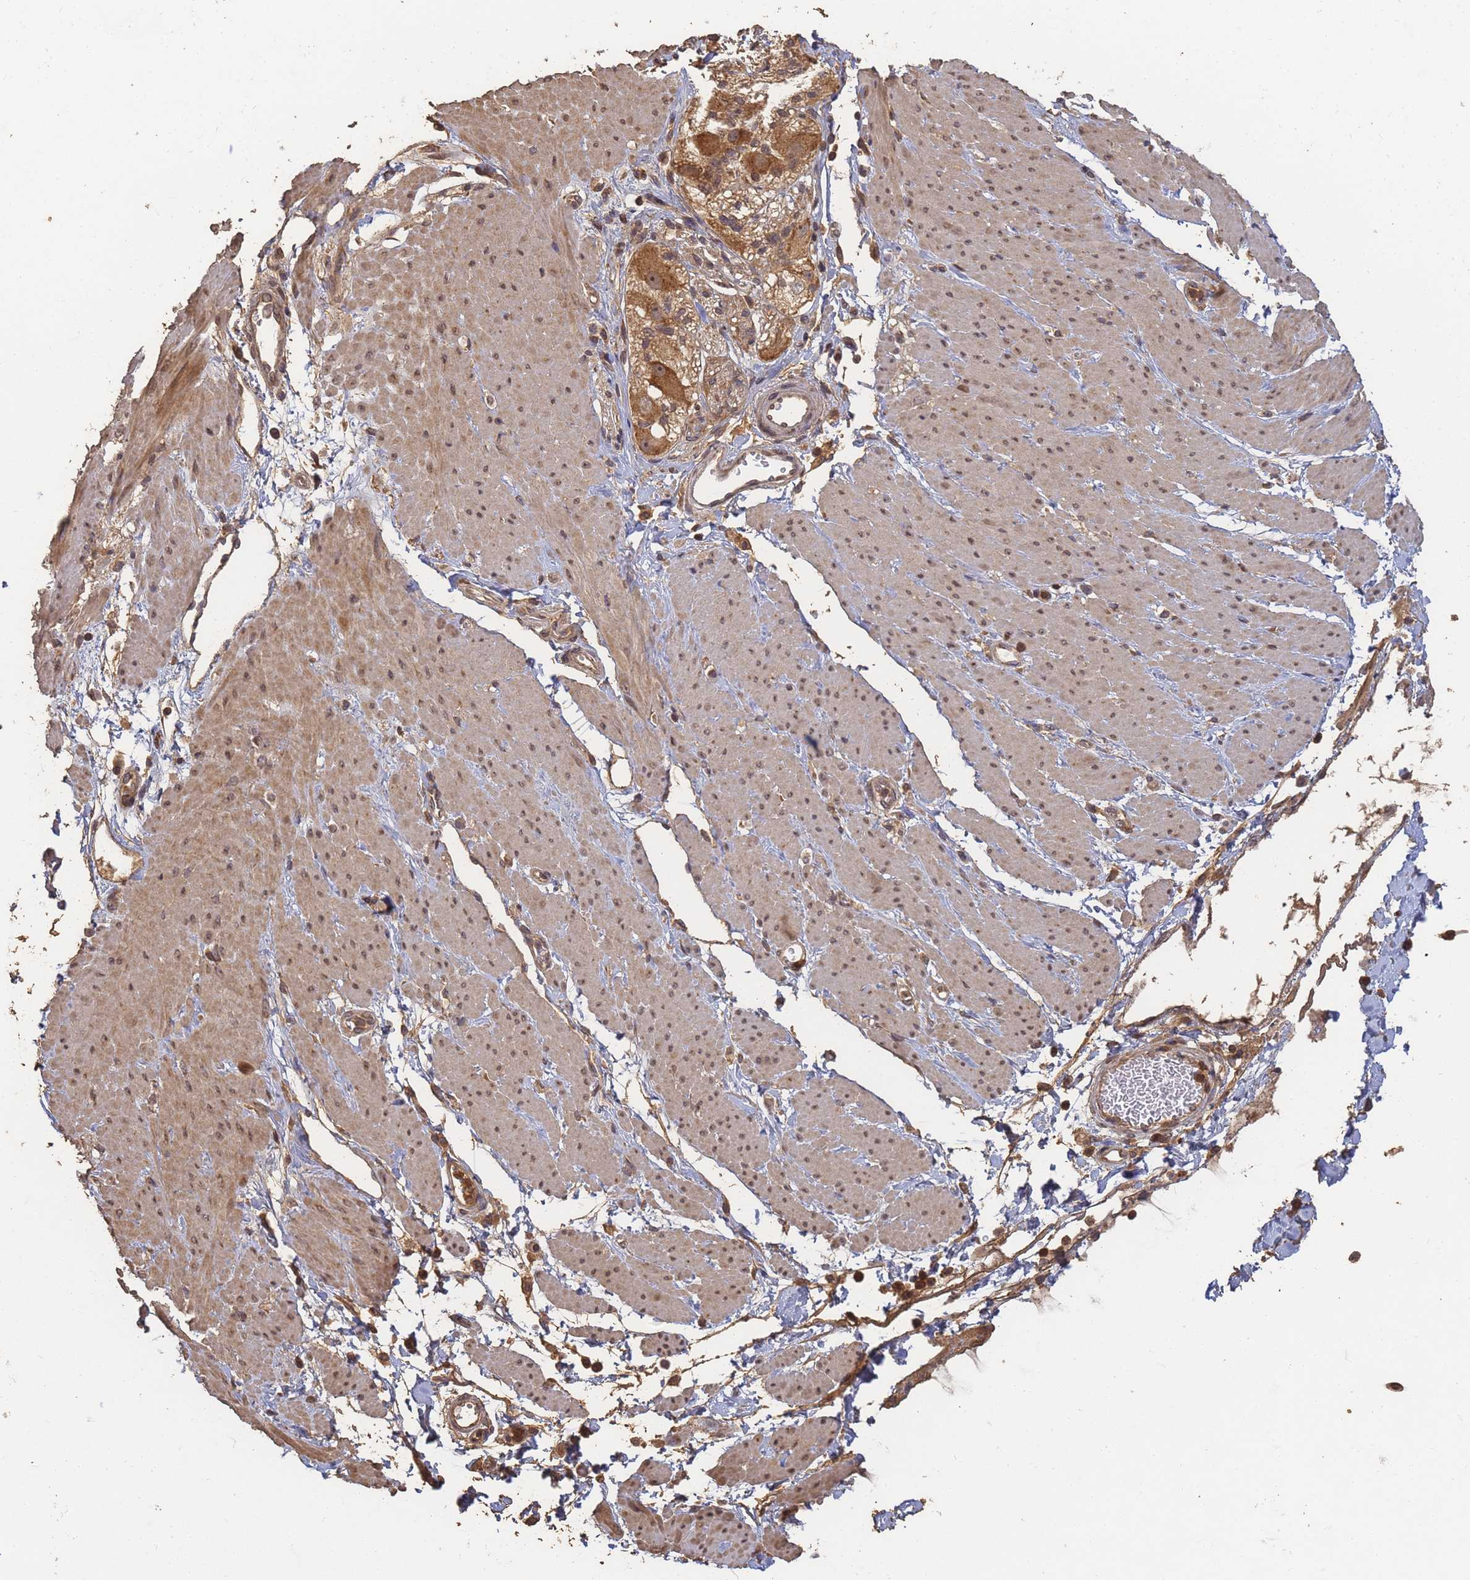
{"staining": {"intensity": "moderate", "quantity": ">75%", "location": "cytoplasmic/membranous"}, "tissue": "soft tissue", "cell_type": "Fibroblasts", "image_type": "normal", "snomed": [{"axis": "morphology", "description": "Normal tissue, NOS"}, {"axis": "morphology", "description": "Adenocarcinoma, NOS"}, {"axis": "topography", "description": "Duodenum"}, {"axis": "topography", "description": "Peripheral nerve tissue"}], "caption": "A photomicrograph of soft tissue stained for a protein shows moderate cytoplasmic/membranous brown staining in fibroblasts. The protein is shown in brown color, while the nuclei are stained blue.", "gene": "ALKBH1", "patient": {"sex": "female", "age": 60}}